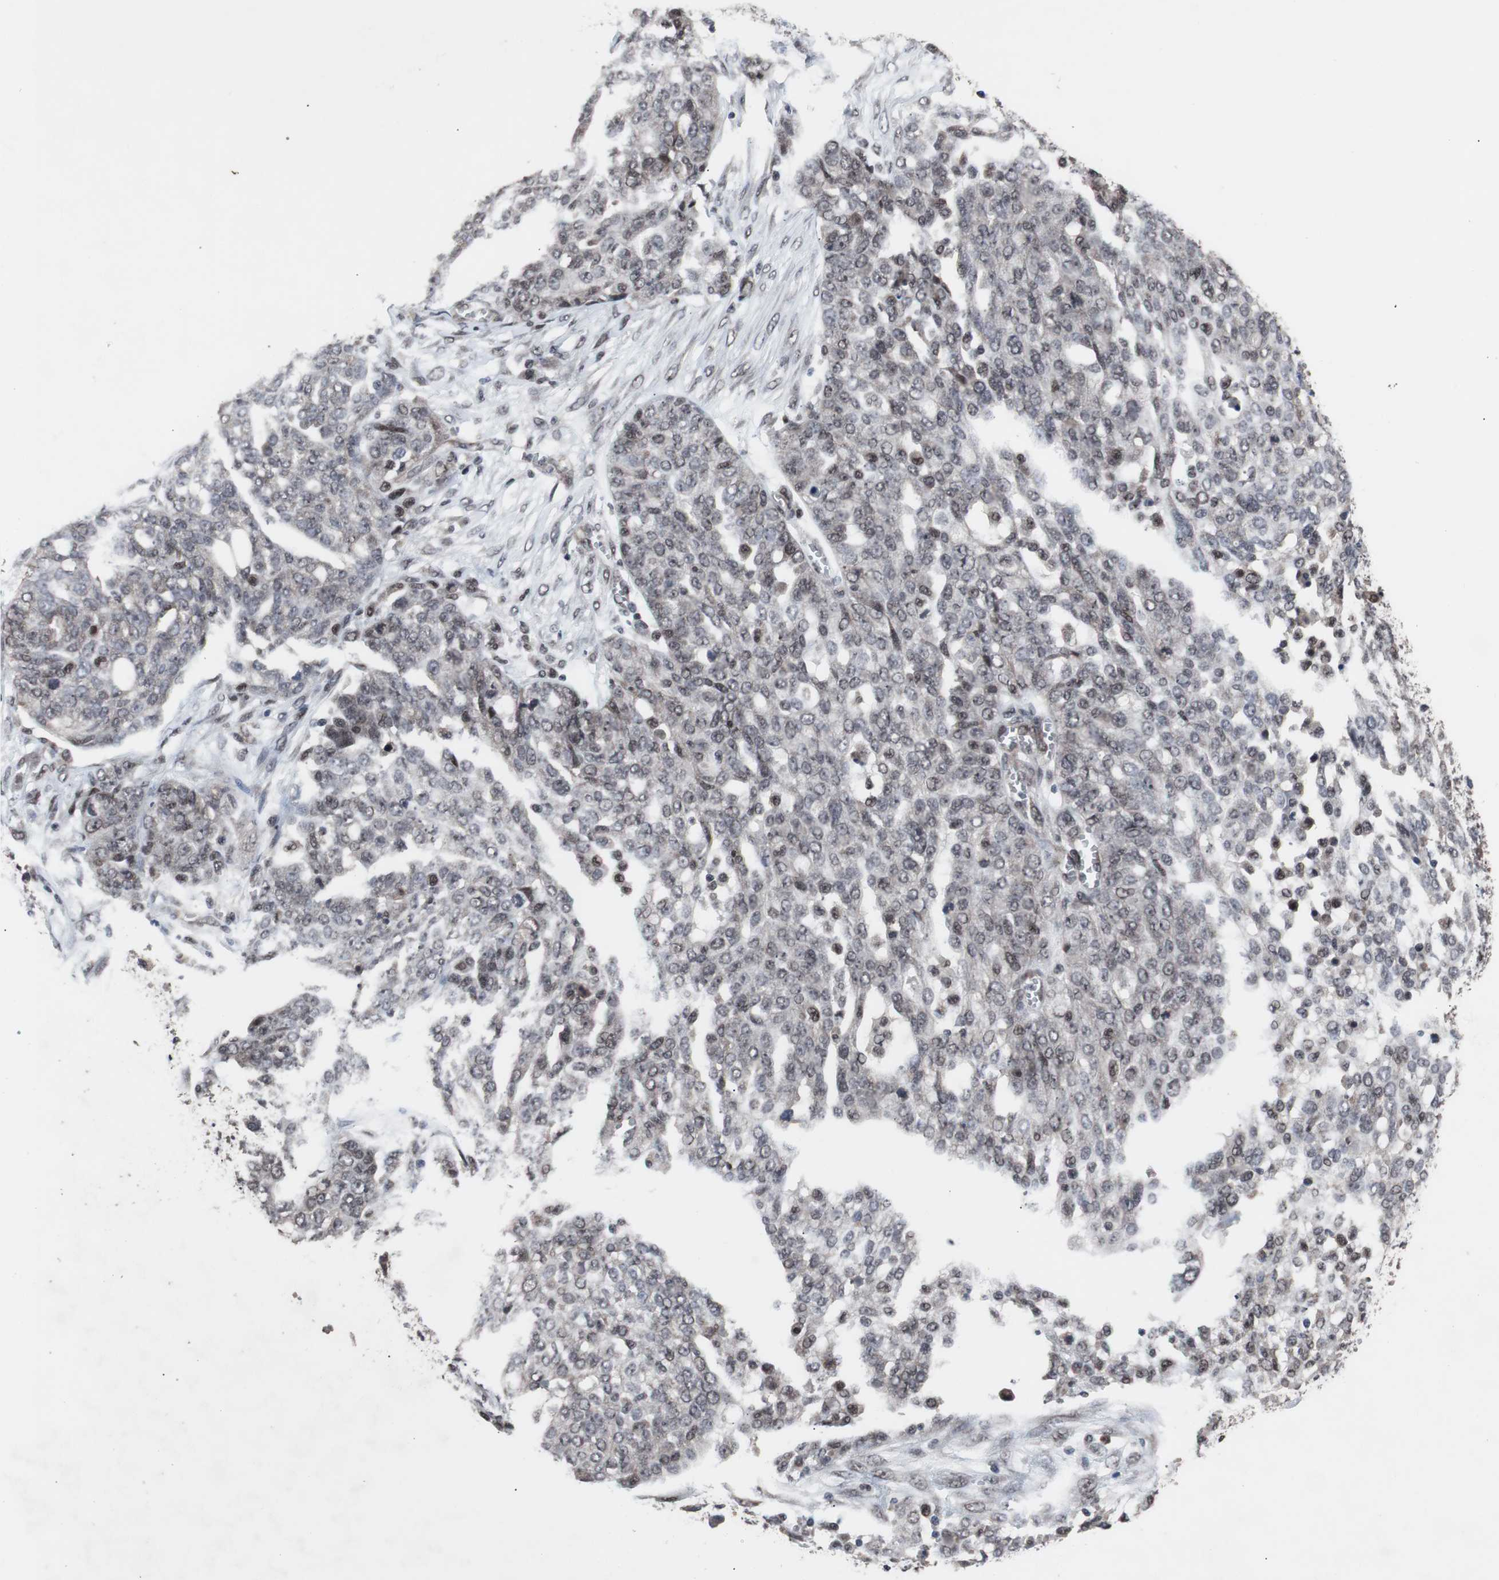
{"staining": {"intensity": "weak", "quantity": "<25%", "location": "nuclear"}, "tissue": "ovarian cancer", "cell_type": "Tumor cells", "image_type": "cancer", "snomed": [{"axis": "morphology", "description": "Cystadenocarcinoma, serous, NOS"}, {"axis": "topography", "description": "Soft tissue"}, {"axis": "topography", "description": "Ovary"}], "caption": "This is a photomicrograph of immunohistochemistry staining of ovarian serous cystadenocarcinoma, which shows no expression in tumor cells. (Stains: DAB (3,3'-diaminobenzidine) IHC with hematoxylin counter stain, Microscopy: brightfield microscopy at high magnification).", "gene": "GTF2F2", "patient": {"sex": "female", "age": 57}}